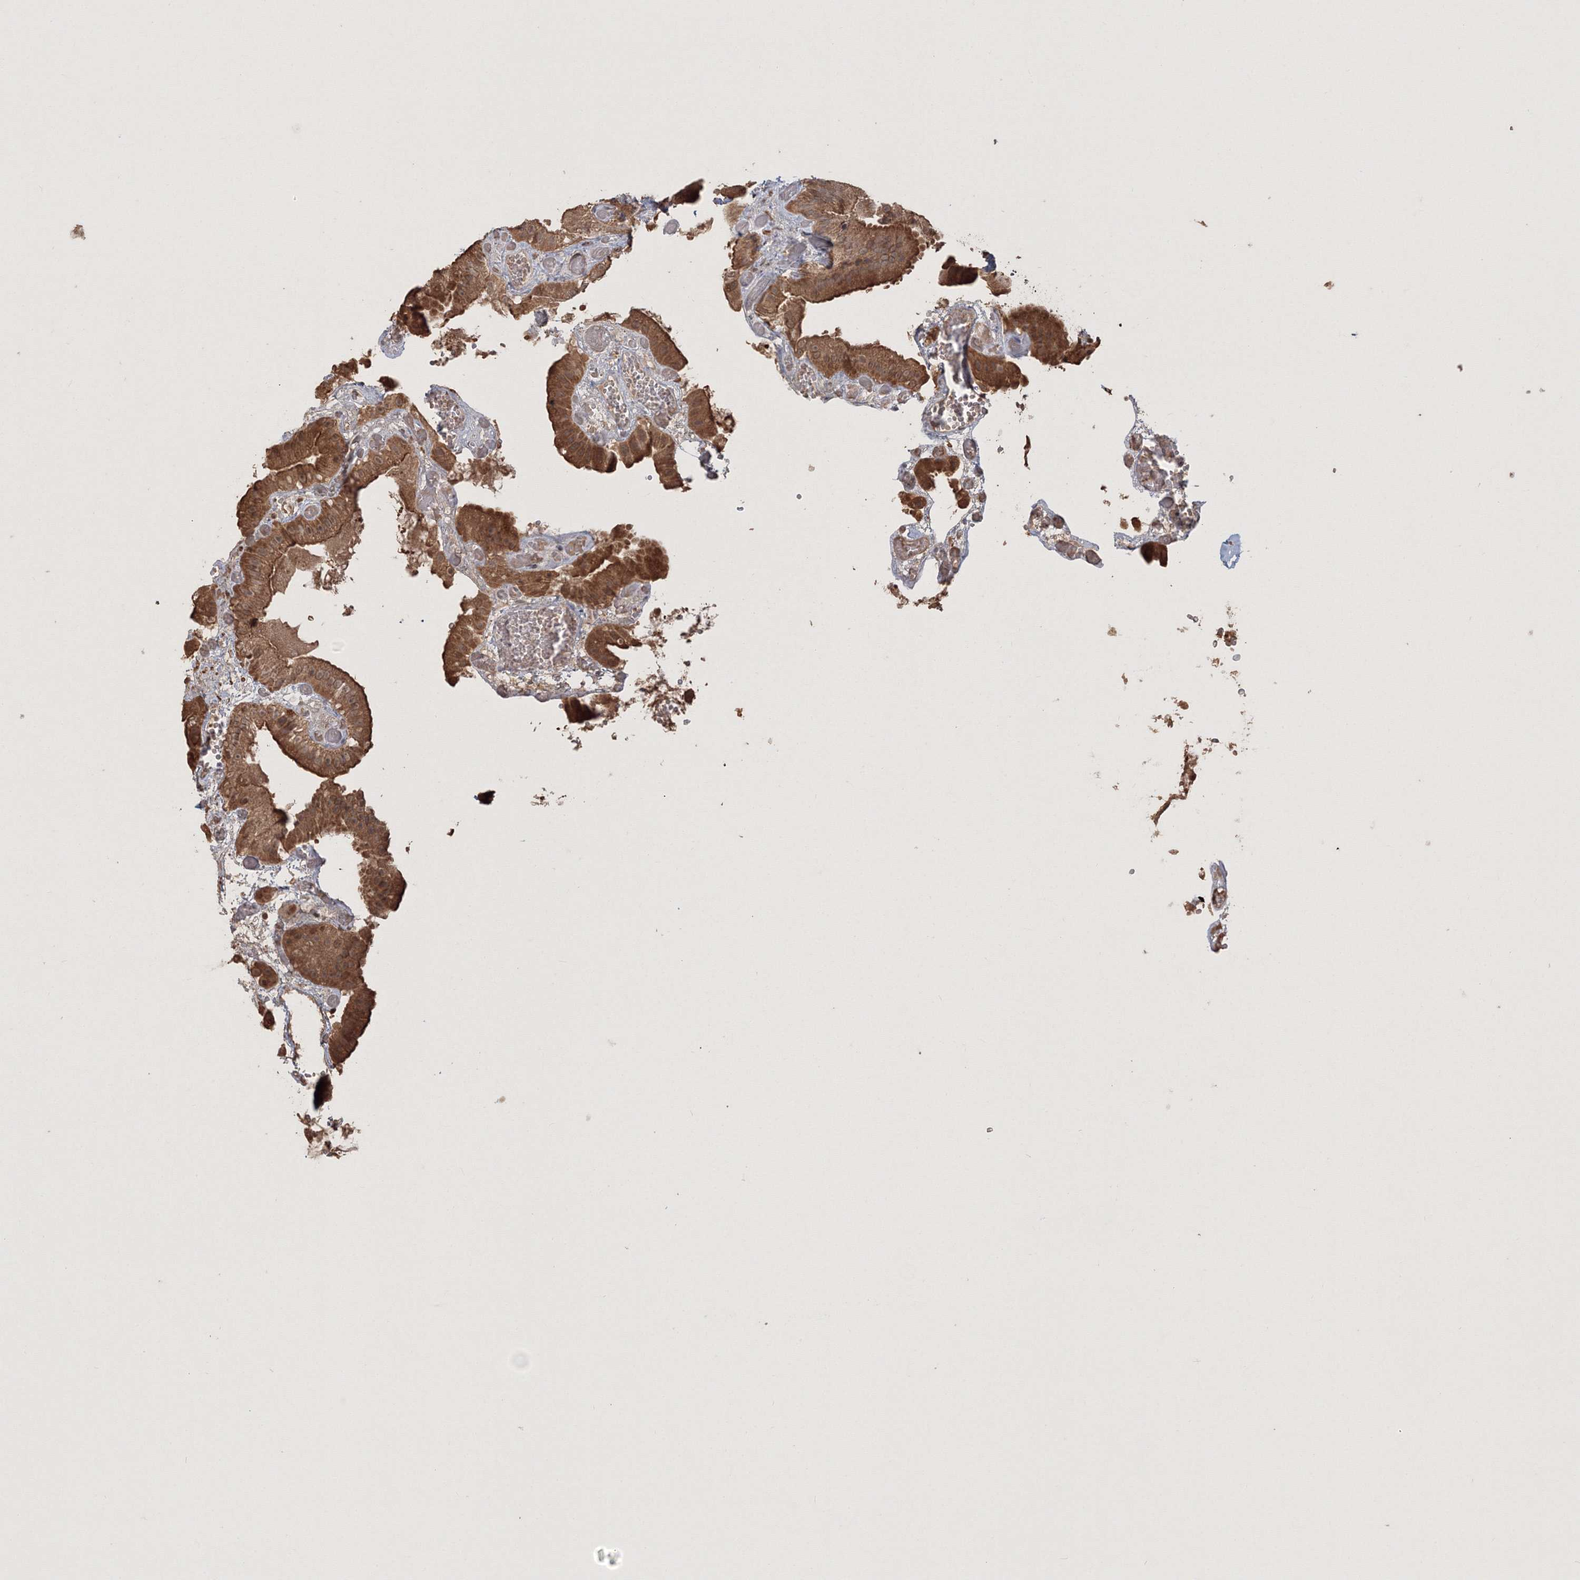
{"staining": {"intensity": "moderate", "quantity": ">75%", "location": "cytoplasmic/membranous"}, "tissue": "gallbladder", "cell_type": "Glandular cells", "image_type": "normal", "snomed": [{"axis": "morphology", "description": "Normal tissue, NOS"}, {"axis": "topography", "description": "Gallbladder"}], "caption": "High-magnification brightfield microscopy of benign gallbladder stained with DAB (brown) and counterstained with hematoxylin (blue). glandular cells exhibit moderate cytoplasmic/membranous positivity is seen in about>75% of cells.", "gene": "CCDC122", "patient": {"sex": "female", "age": 64}}